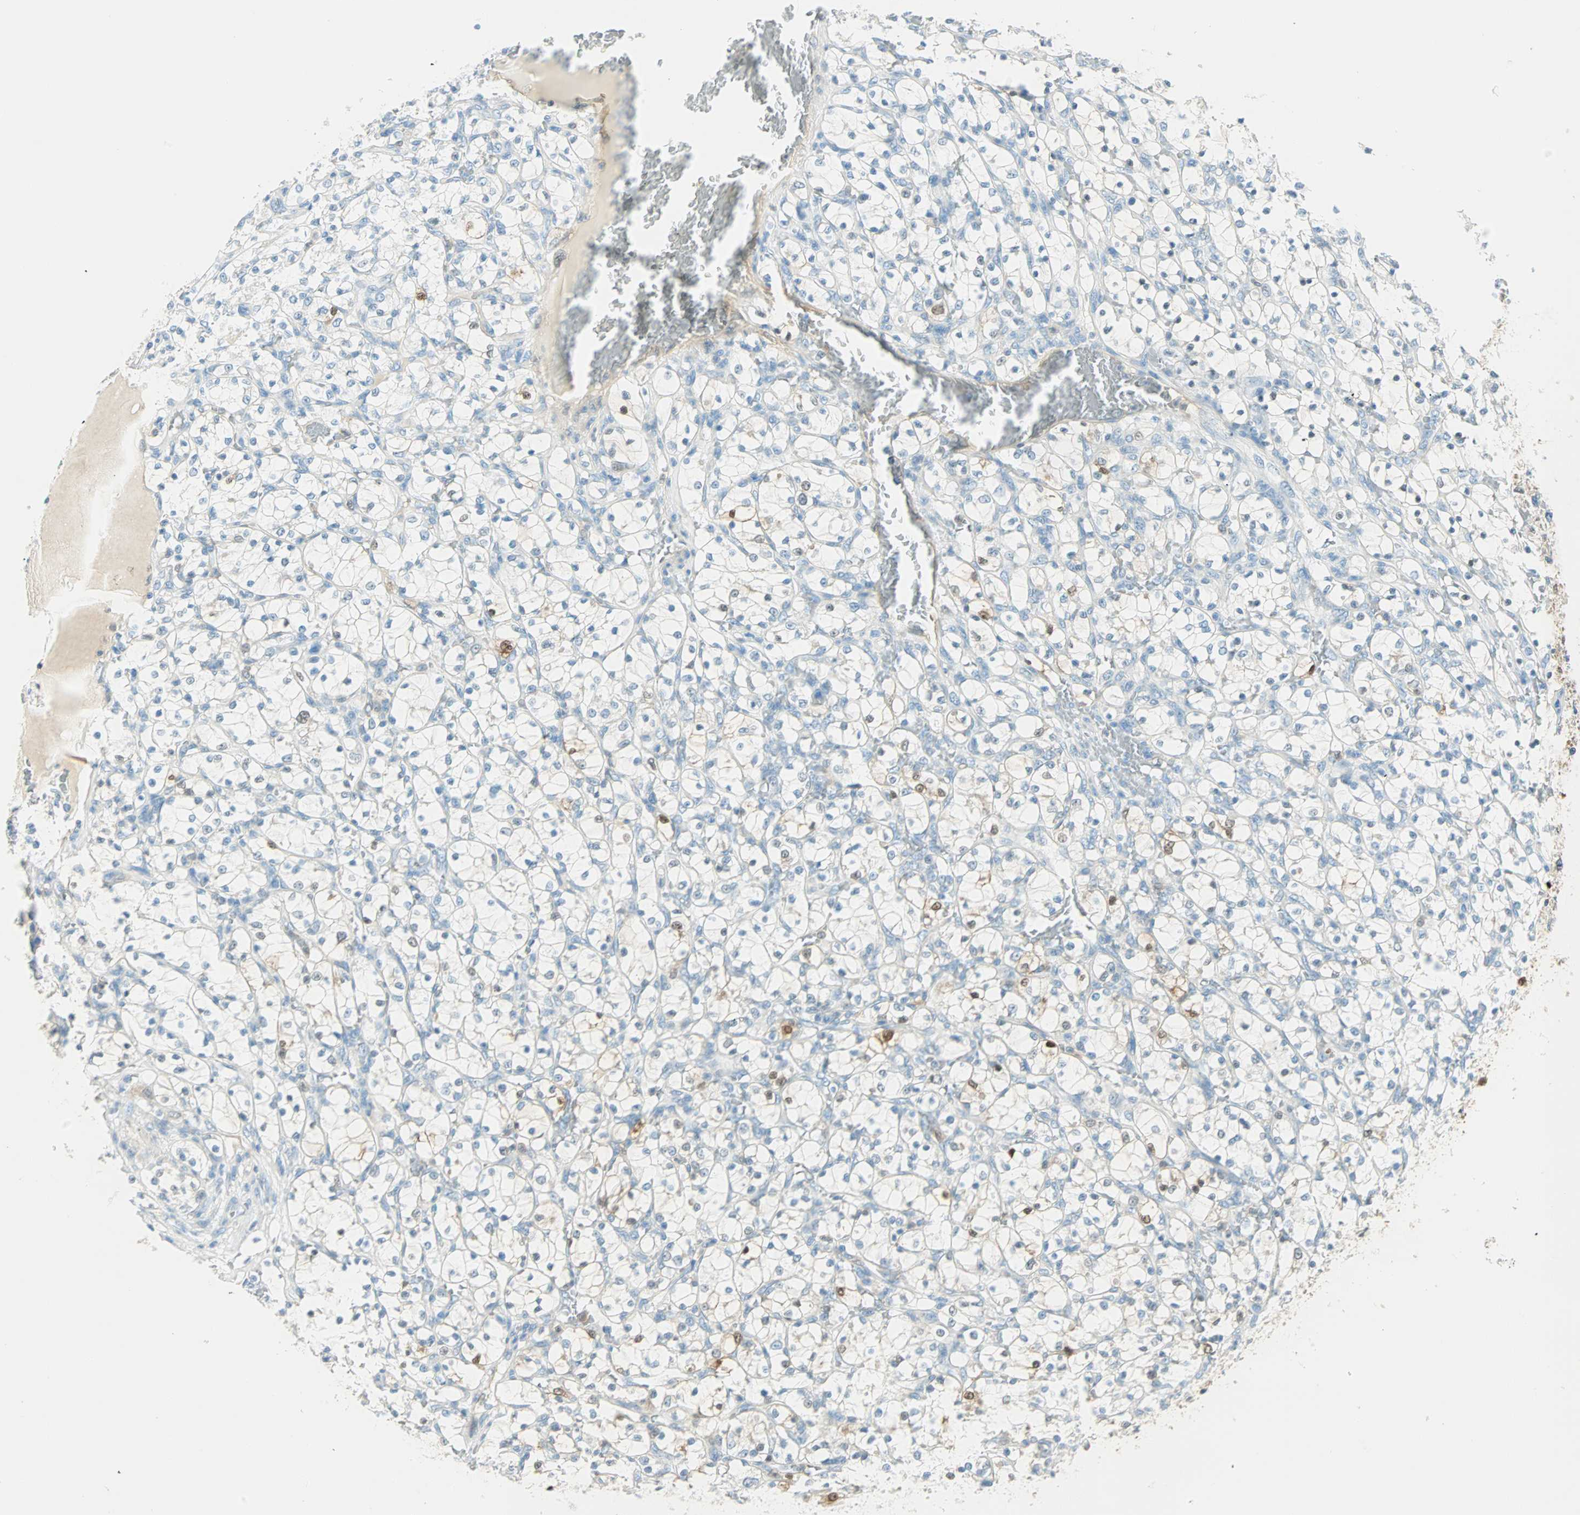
{"staining": {"intensity": "moderate", "quantity": "<25%", "location": "cytoplasmic/membranous,nuclear"}, "tissue": "renal cancer", "cell_type": "Tumor cells", "image_type": "cancer", "snomed": [{"axis": "morphology", "description": "Adenocarcinoma, NOS"}, {"axis": "topography", "description": "Kidney"}], "caption": "An immunohistochemistry (IHC) histopathology image of tumor tissue is shown. Protein staining in brown labels moderate cytoplasmic/membranous and nuclear positivity in adenocarcinoma (renal) within tumor cells.", "gene": "S100A1", "patient": {"sex": "female", "age": 69}}